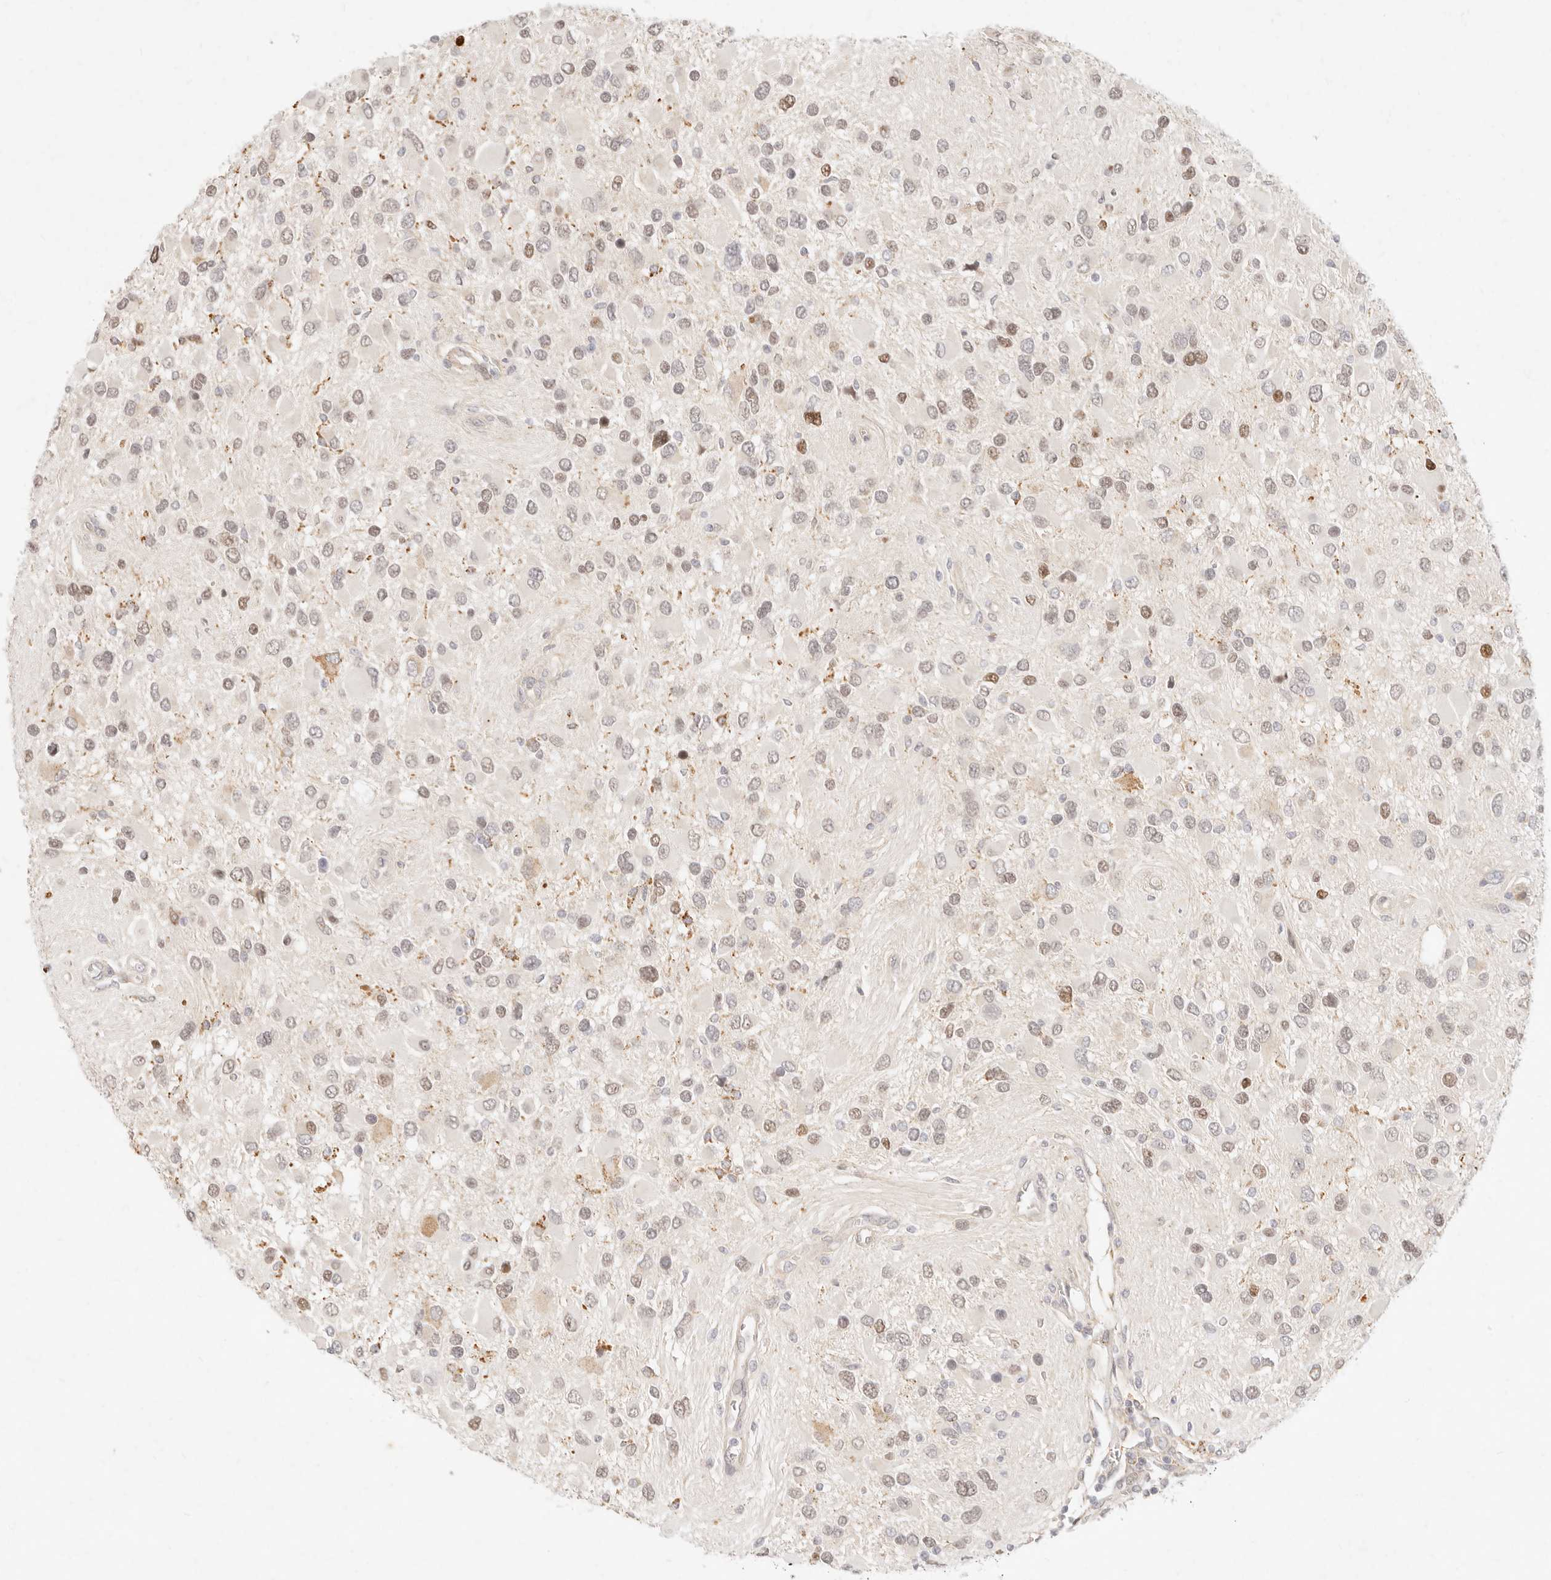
{"staining": {"intensity": "moderate", "quantity": "<25%", "location": "nuclear"}, "tissue": "glioma", "cell_type": "Tumor cells", "image_type": "cancer", "snomed": [{"axis": "morphology", "description": "Glioma, malignant, High grade"}, {"axis": "topography", "description": "Brain"}], "caption": "Tumor cells exhibit low levels of moderate nuclear staining in about <25% of cells in human glioma. (IHC, brightfield microscopy, high magnification).", "gene": "ASCL3", "patient": {"sex": "male", "age": 53}}